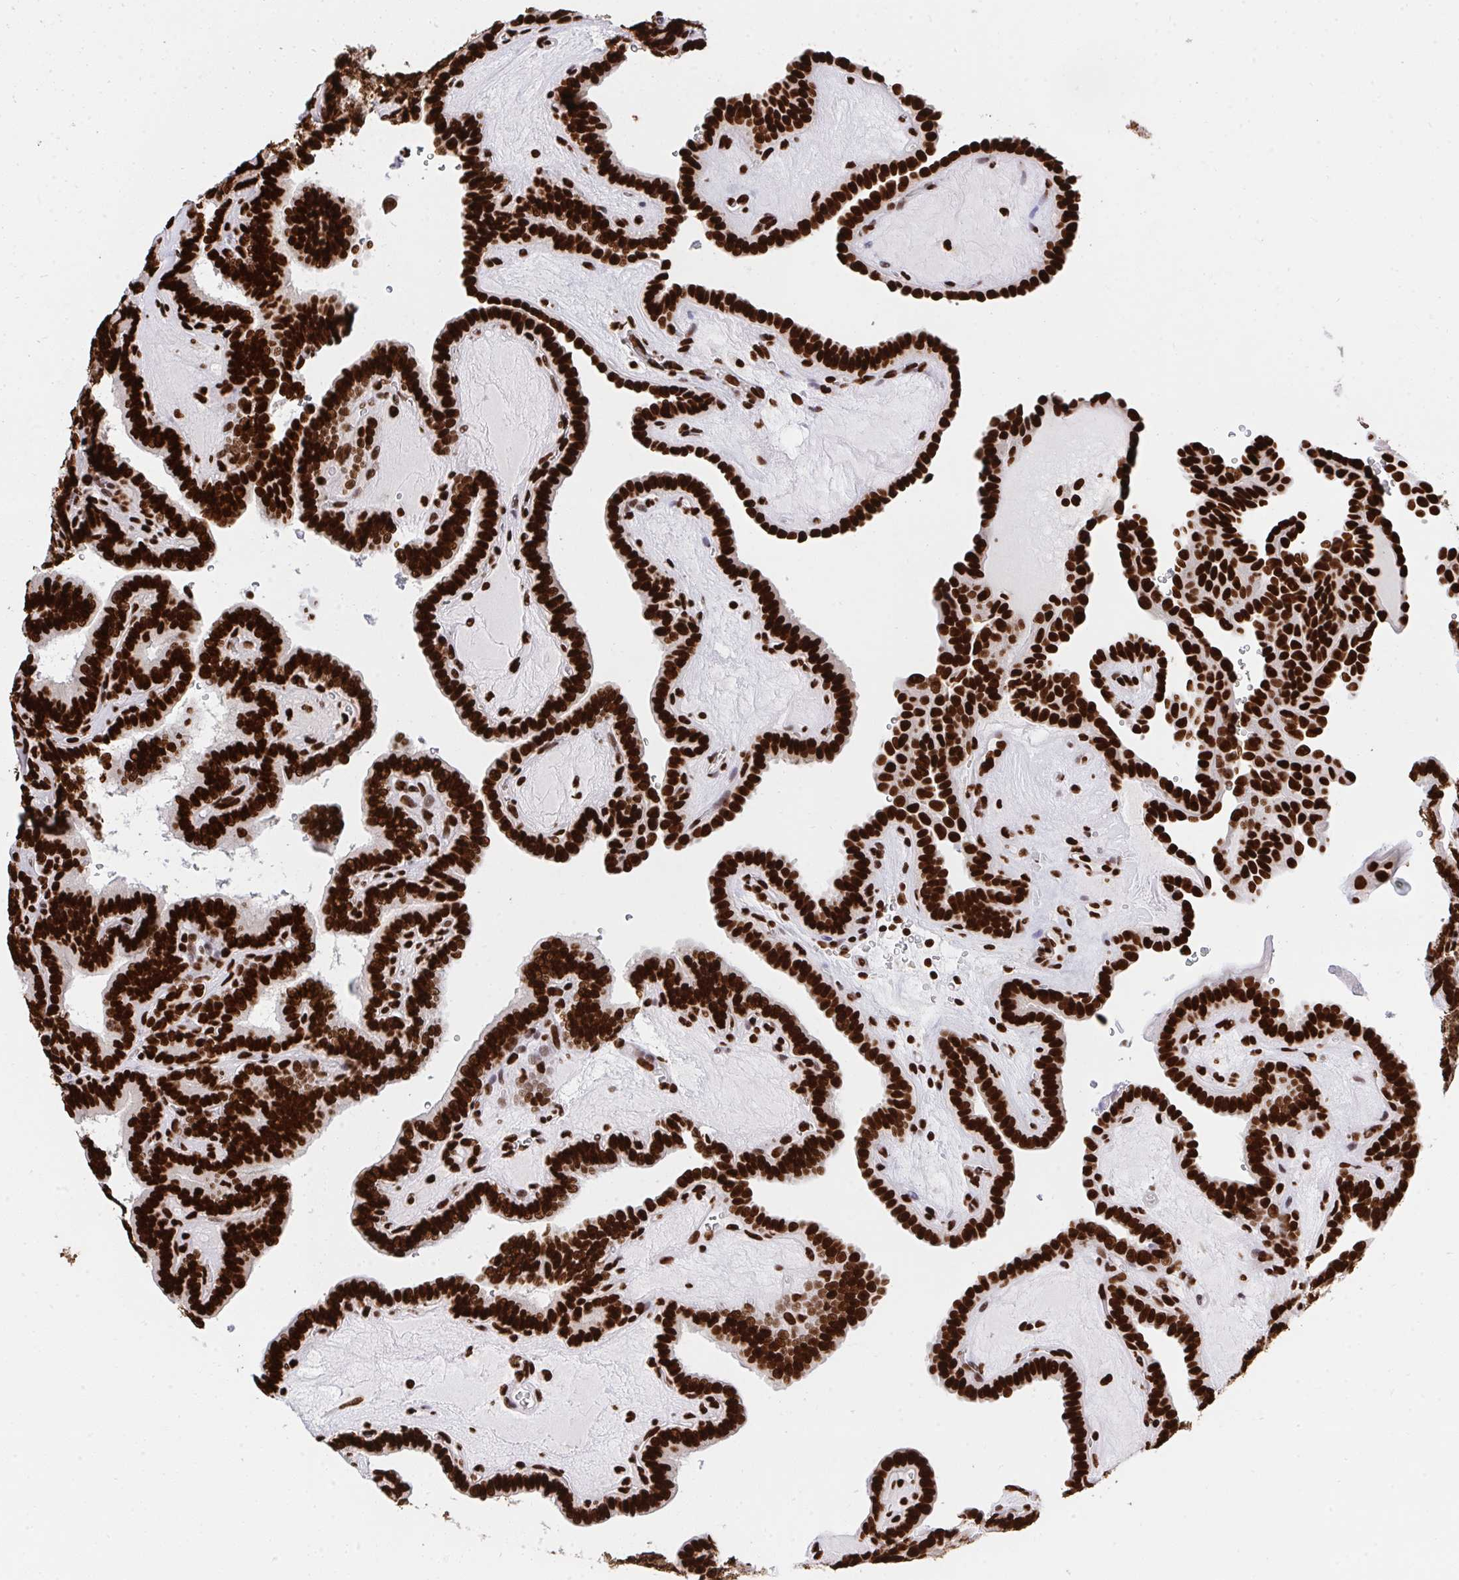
{"staining": {"intensity": "strong", "quantity": ">75%", "location": "nuclear"}, "tissue": "thyroid cancer", "cell_type": "Tumor cells", "image_type": "cancer", "snomed": [{"axis": "morphology", "description": "Papillary adenocarcinoma, NOS"}, {"axis": "topography", "description": "Thyroid gland"}], "caption": "Protein positivity by immunohistochemistry (IHC) exhibits strong nuclear positivity in approximately >75% of tumor cells in papillary adenocarcinoma (thyroid).", "gene": "HNRNPL", "patient": {"sex": "female", "age": 21}}